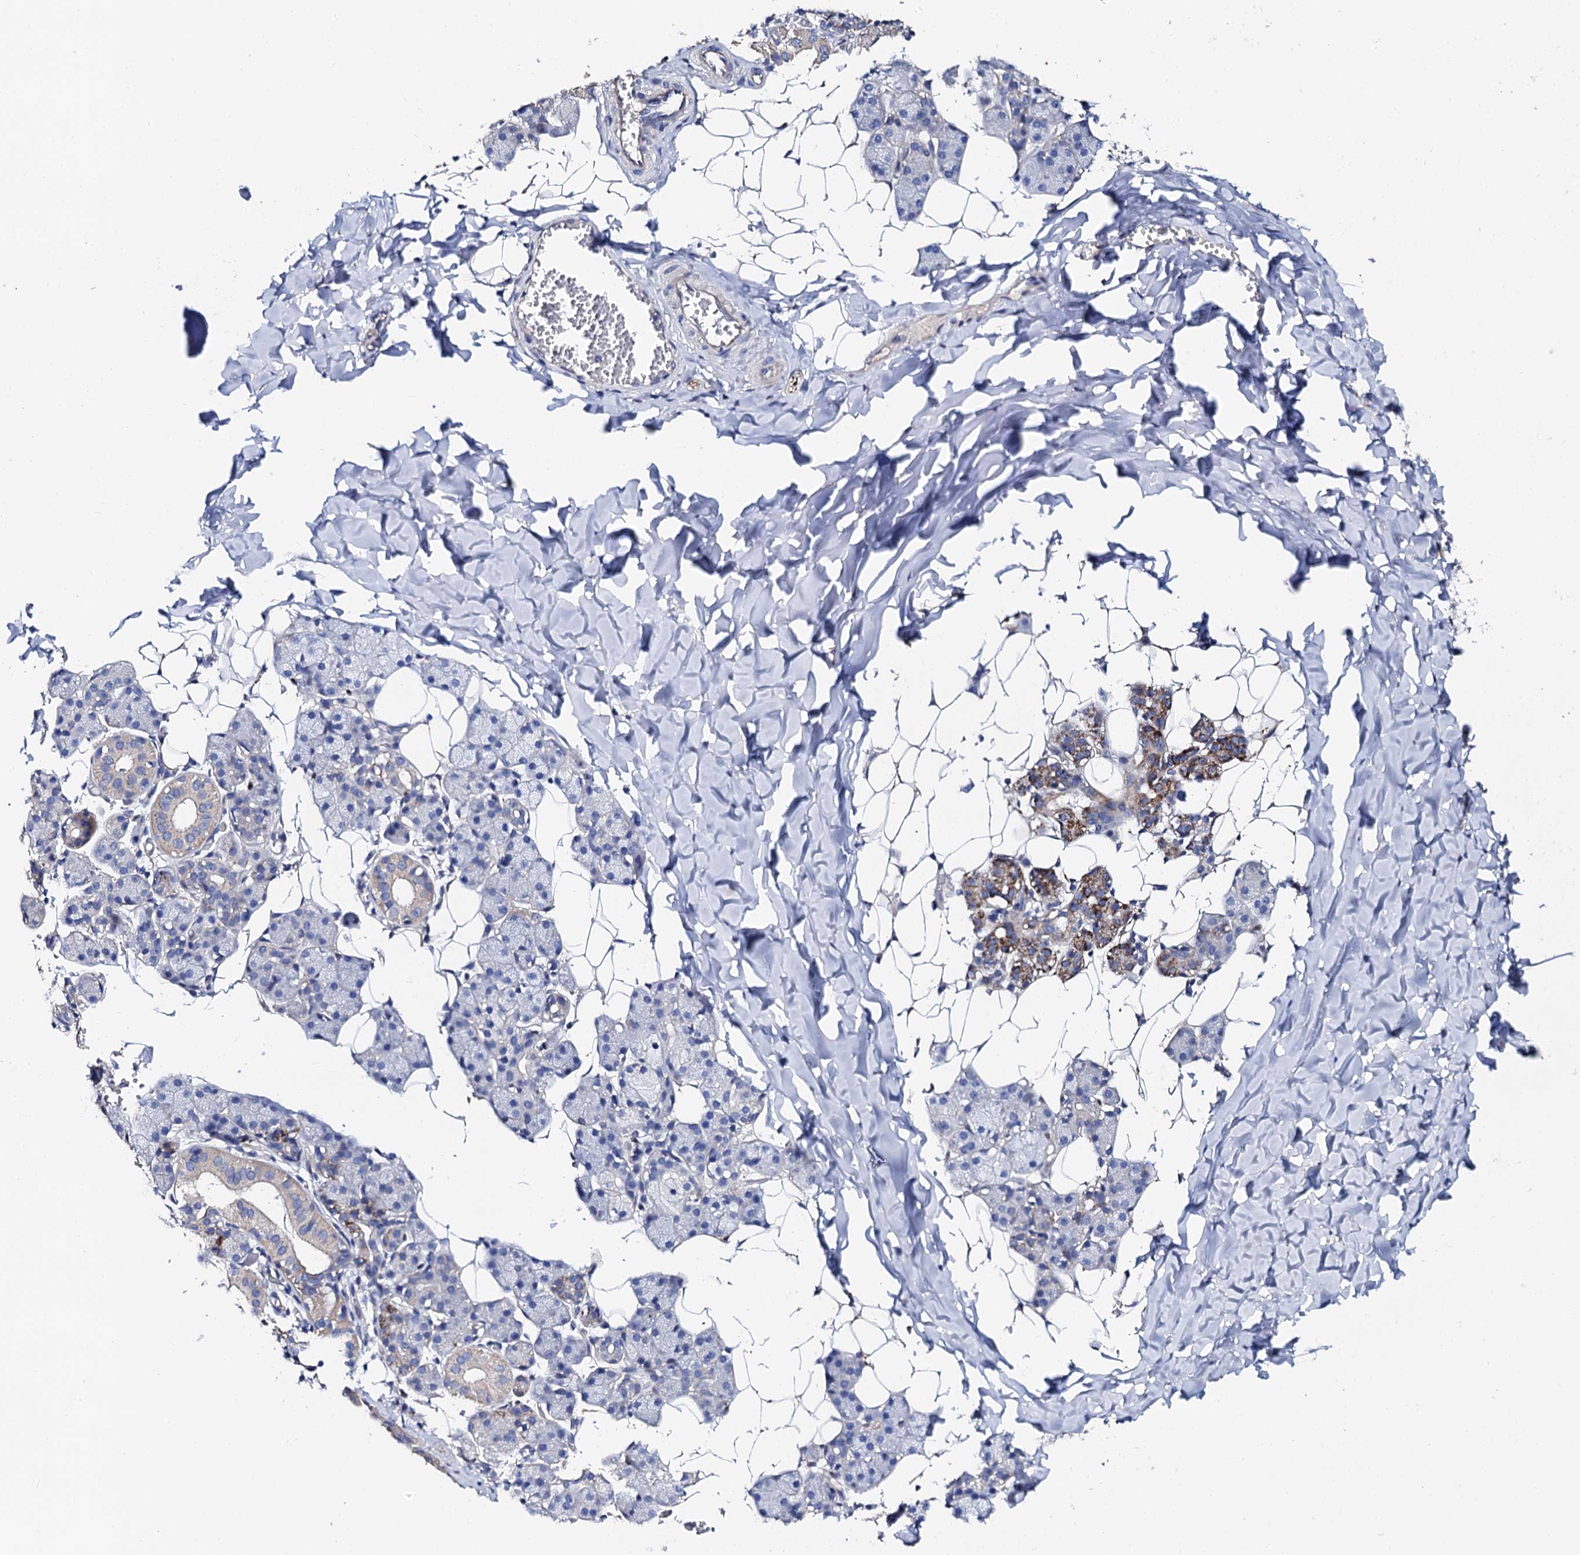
{"staining": {"intensity": "weak", "quantity": "<25%", "location": "cytoplasmic/membranous"}, "tissue": "salivary gland", "cell_type": "Glandular cells", "image_type": "normal", "snomed": [{"axis": "morphology", "description": "Normal tissue, NOS"}, {"axis": "topography", "description": "Salivary gland"}], "caption": "Immunohistochemistry image of unremarkable human salivary gland stained for a protein (brown), which exhibits no positivity in glandular cells.", "gene": "KLHL32", "patient": {"sex": "female", "age": 33}}